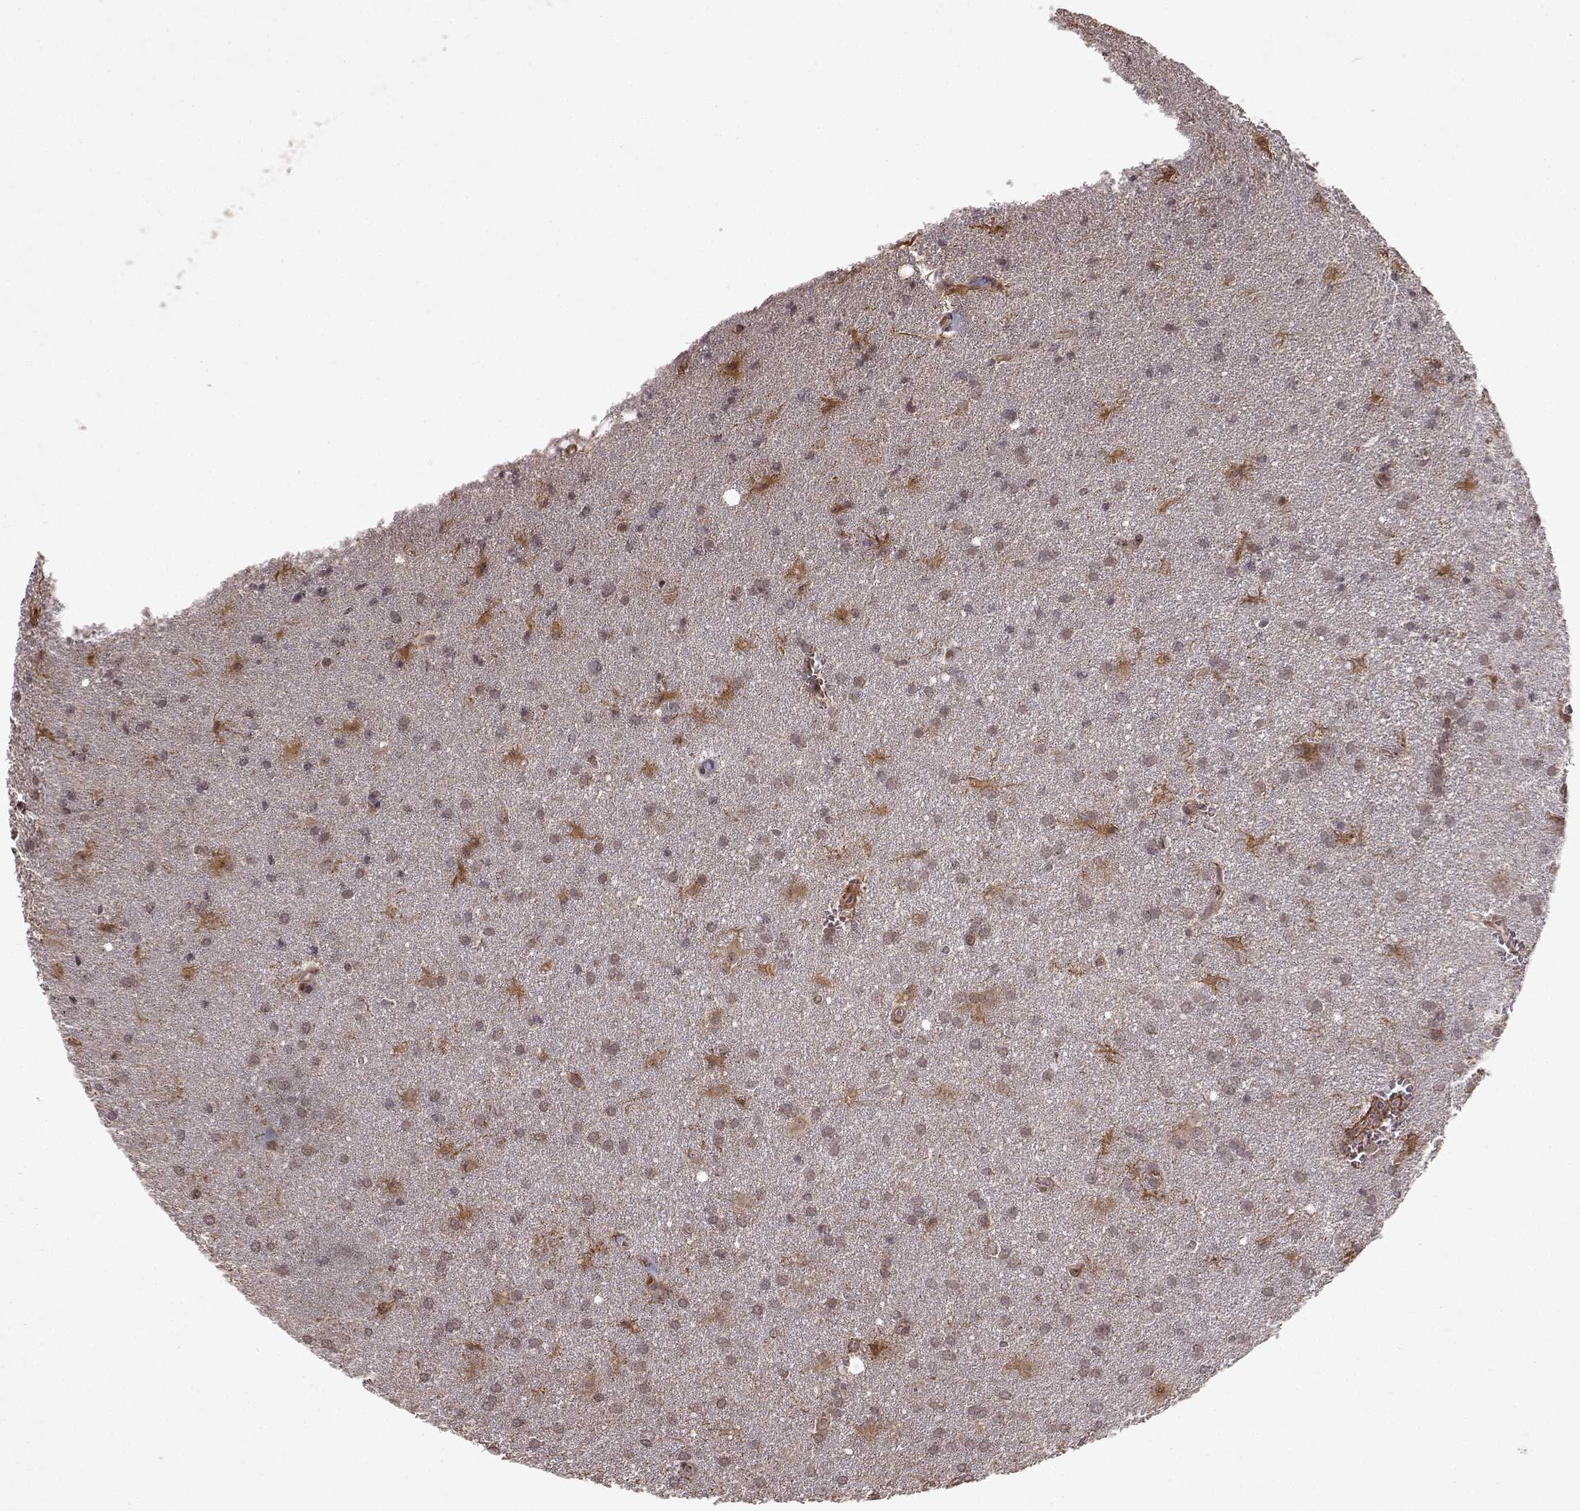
{"staining": {"intensity": "negative", "quantity": "none", "location": "none"}, "tissue": "glioma", "cell_type": "Tumor cells", "image_type": "cancer", "snomed": [{"axis": "morphology", "description": "Glioma, malignant, Low grade"}, {"axis": "topography", "description": "Brain"}], "caption": "The immunohistochemistry (IHC) image has no significant expression in tumor cells of glioma tissue.", "gene": "FSTL1", "patient": {"sex": "male", "age": 58}}